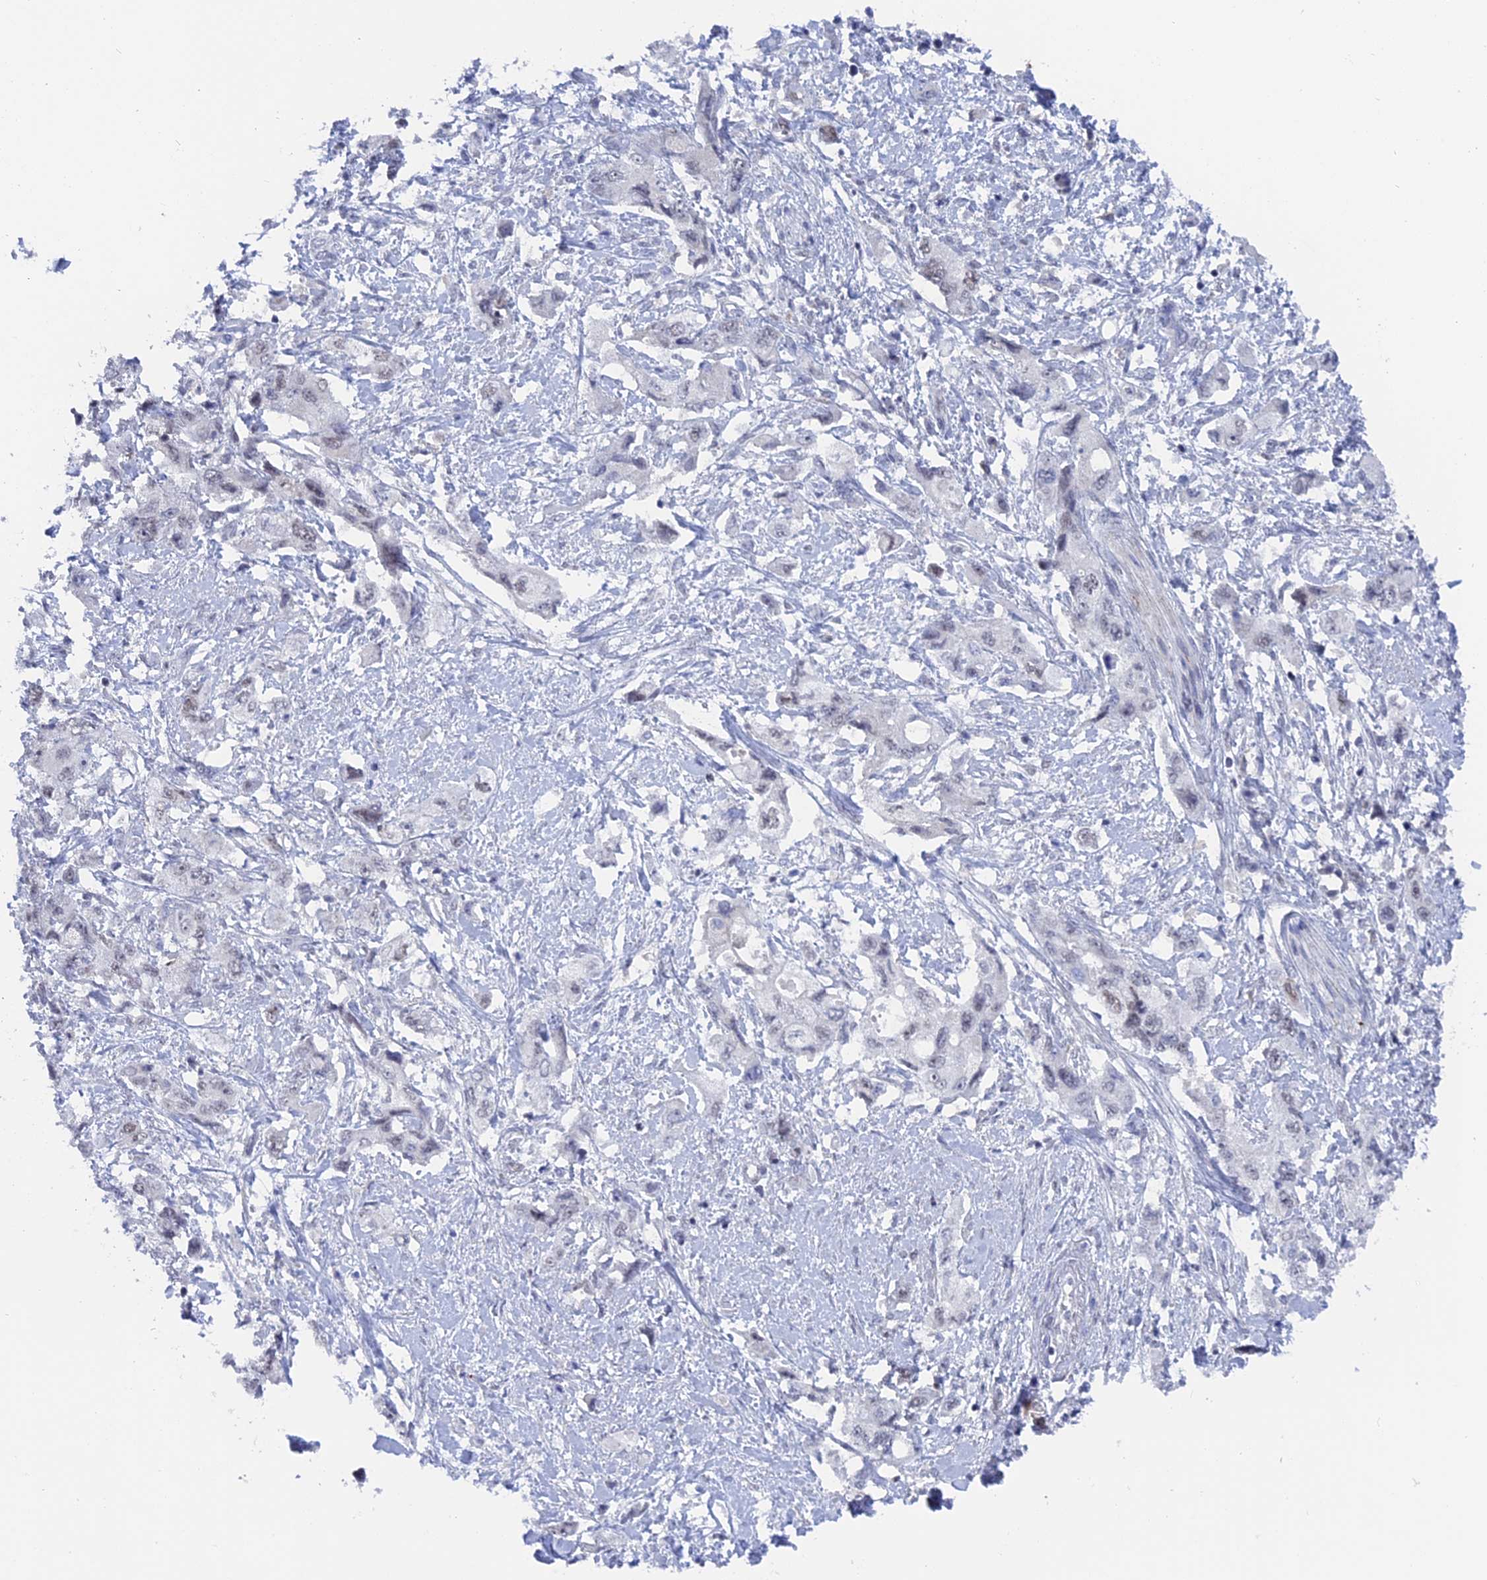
{"staining": {"intensity": "weak", "quantity": "25%-75%", "location": "nuclear"}, "tissue": "pancreatic cancer", "cell_type": "Tumor cells", "image_type": "cancer", "snomed": [{"axis": "morphology", "description": "Adenocarcinoma, NOS"}, {"axis": "topography", "description": "Pancreas"}], "caption": "Weak nuclear protein positivity is identified in approximately 25%-75% of tumor cells in pancreatic cancer.", "gene": "BRD2", "patient": {"sex": "female", "age": 73}}